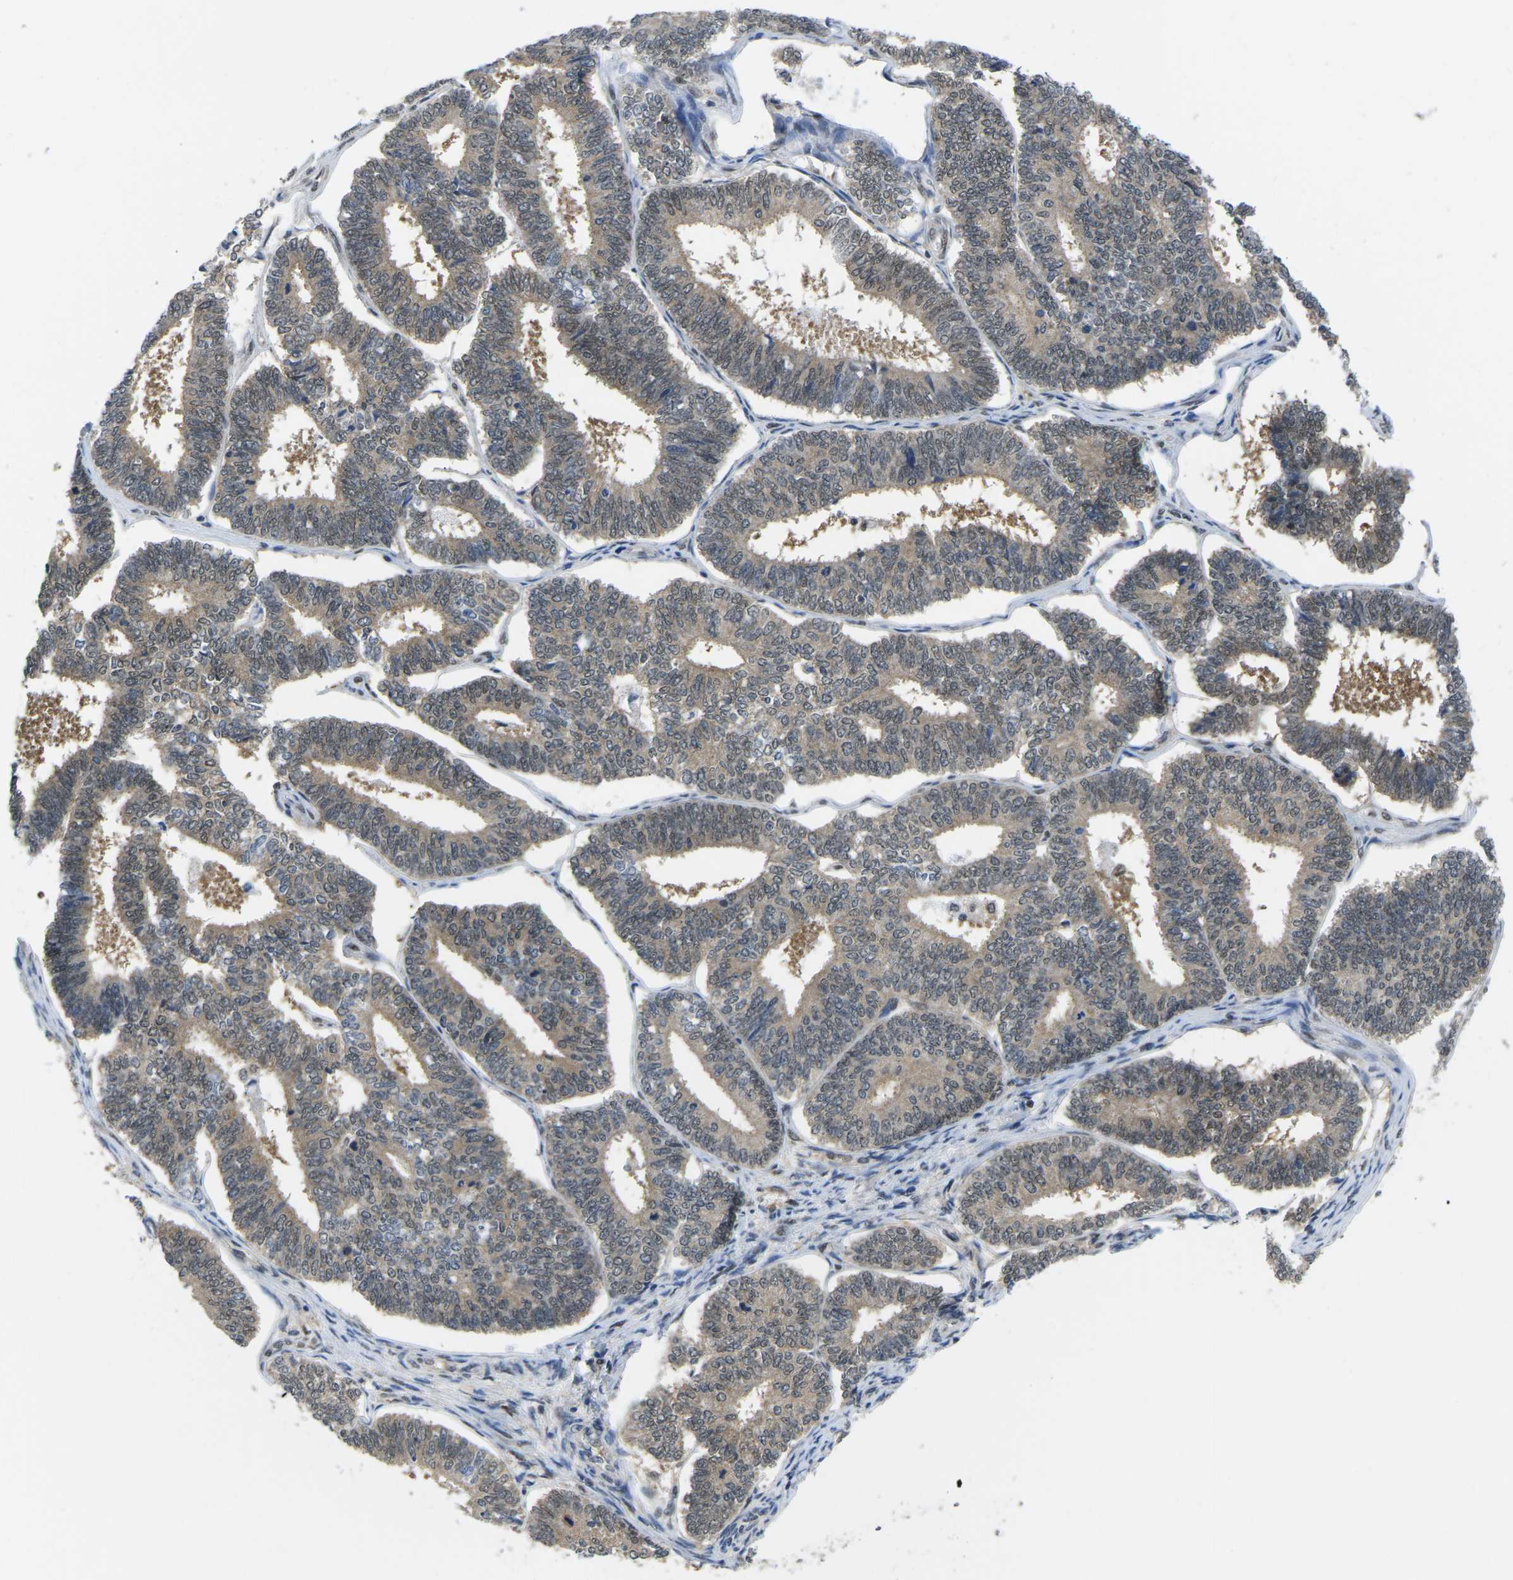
{"staining": {"intensity": "weak", "quantity": ">75%", "location": "cytoplasmic/membranous,nuclear"}, "tissue": "endometrial cancer", "cell_type": "Tumor cells", "image_type": "cancer", "snomed": [{"axis": "morphology", "description": "Adenocarcinoma, NOS"}, {"axis": "topography", "description": "Endometrium"}], "caption": "This histopathology image demonstrates immunohistochemistry staining of human endometrial cancer (adenocarcinoma), with low weak cytoplasmic/membranous and nuclear staining in approximately >75% of tumor cells.", "gene": "UBA7", "patient": {"sex": "female", "age": 70}}